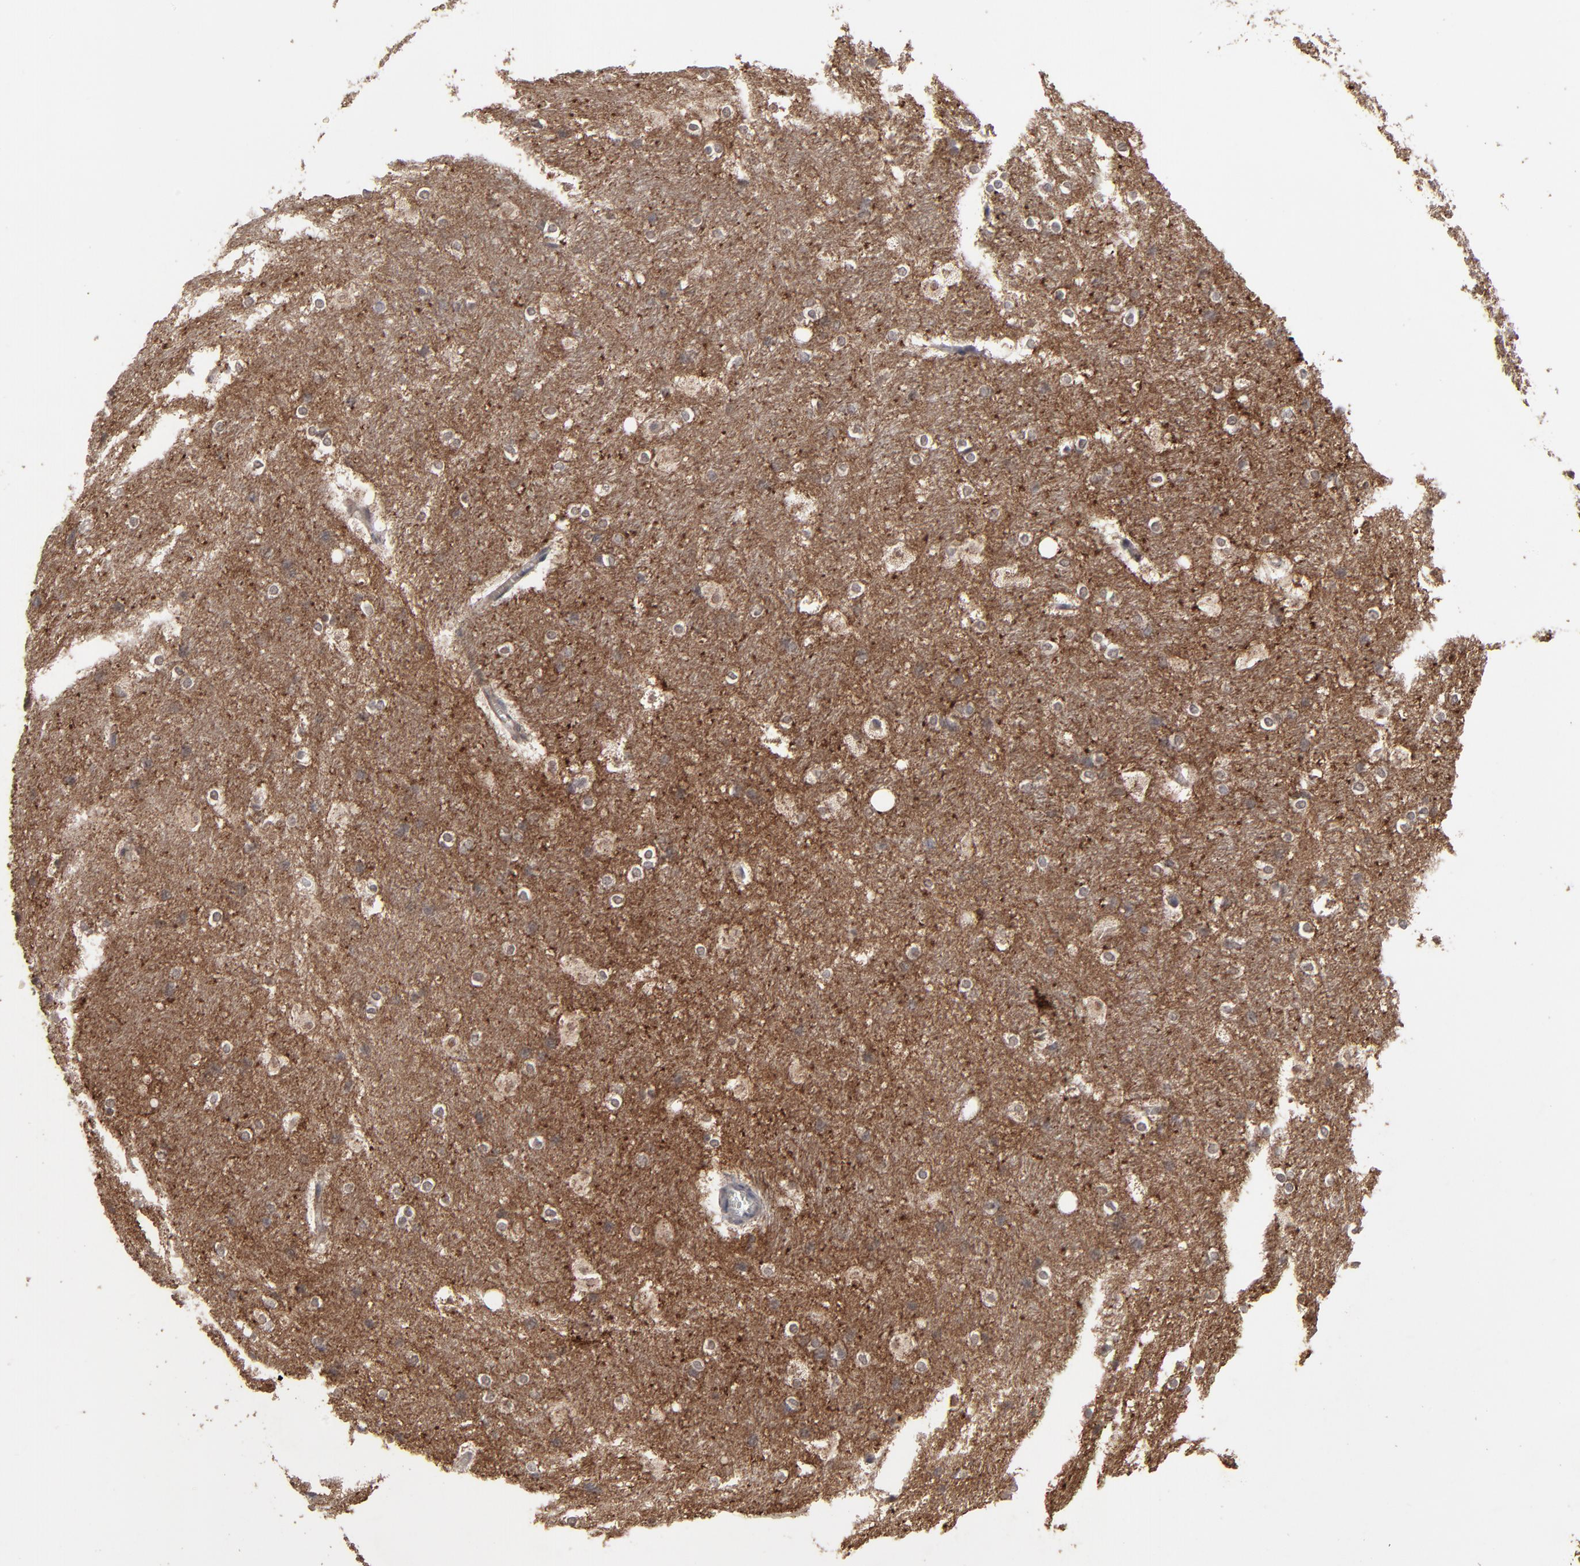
{"staining": {"intensity": "negative", "quantity": "none", "location": "none"}, "tissue": "hippocampus", "cell_type": "Glial cells", "image_type": "normal", "snomed": [{"axis": "morphology", "description": "Normal tissue, NOS"}, {"axis": "topography", "description": "Hippocampus"}], "caption": "This photomicrograph is of unremarkable hippocampus stained with immunohistochemistry (IHC) to label a protein in brown with the nuclei are counter-stained blue. There is no positivity in glial cells. Brightfield microscopy of IHC stained with DAB (brown) and hematoxylin (blue), captured at high magnification.", "gene": "SLC22A17", "patient": {"sex": "female", "age": 19}}